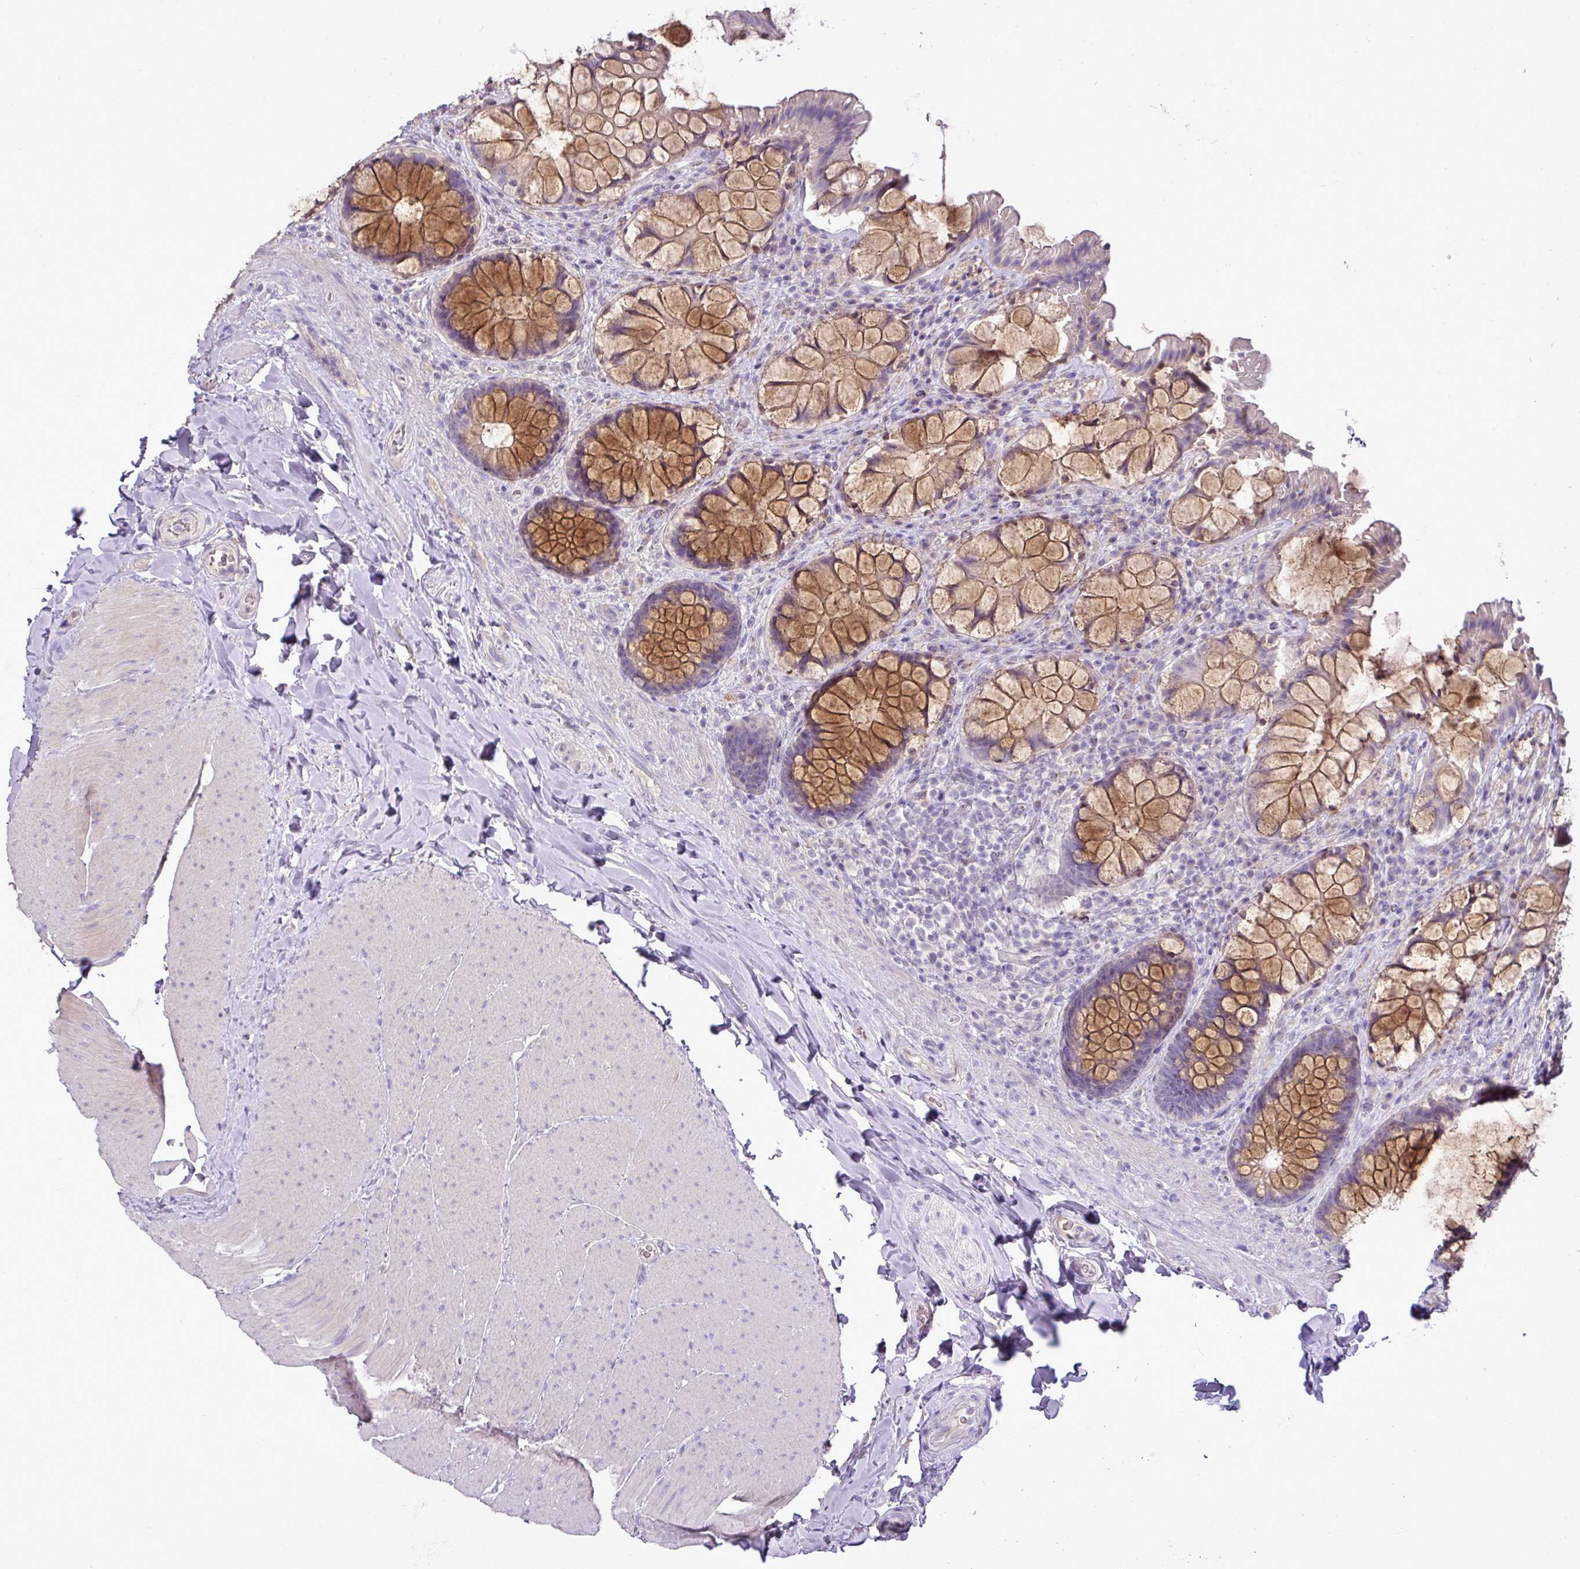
{"staining": {"intensity": "strong", "quantity": "25%-75%", "location": "cytoplasmic/membranous"}, "tissue": "rectum", "cell_type": "Glandular cells", "image_type": "normal", "snomed": [{"axis": "morphology", "description": "Normal tissue, NOS"}, {"axis": "topography", "description": "Rectum"}], "caption": "Protein expression analysis of benign human rectum reveals strong cytoplasmic/membranous staining in approximately 25%-75% of glandular cells. The staining is performed using DAB (3,3'-diaminobenzidine) brown chromogen to label protein expression. The nuclei are counter-stained blue using hematoxylin.", "gene": "BRINP2", "patient": {"sex": "female", "age": 58}}